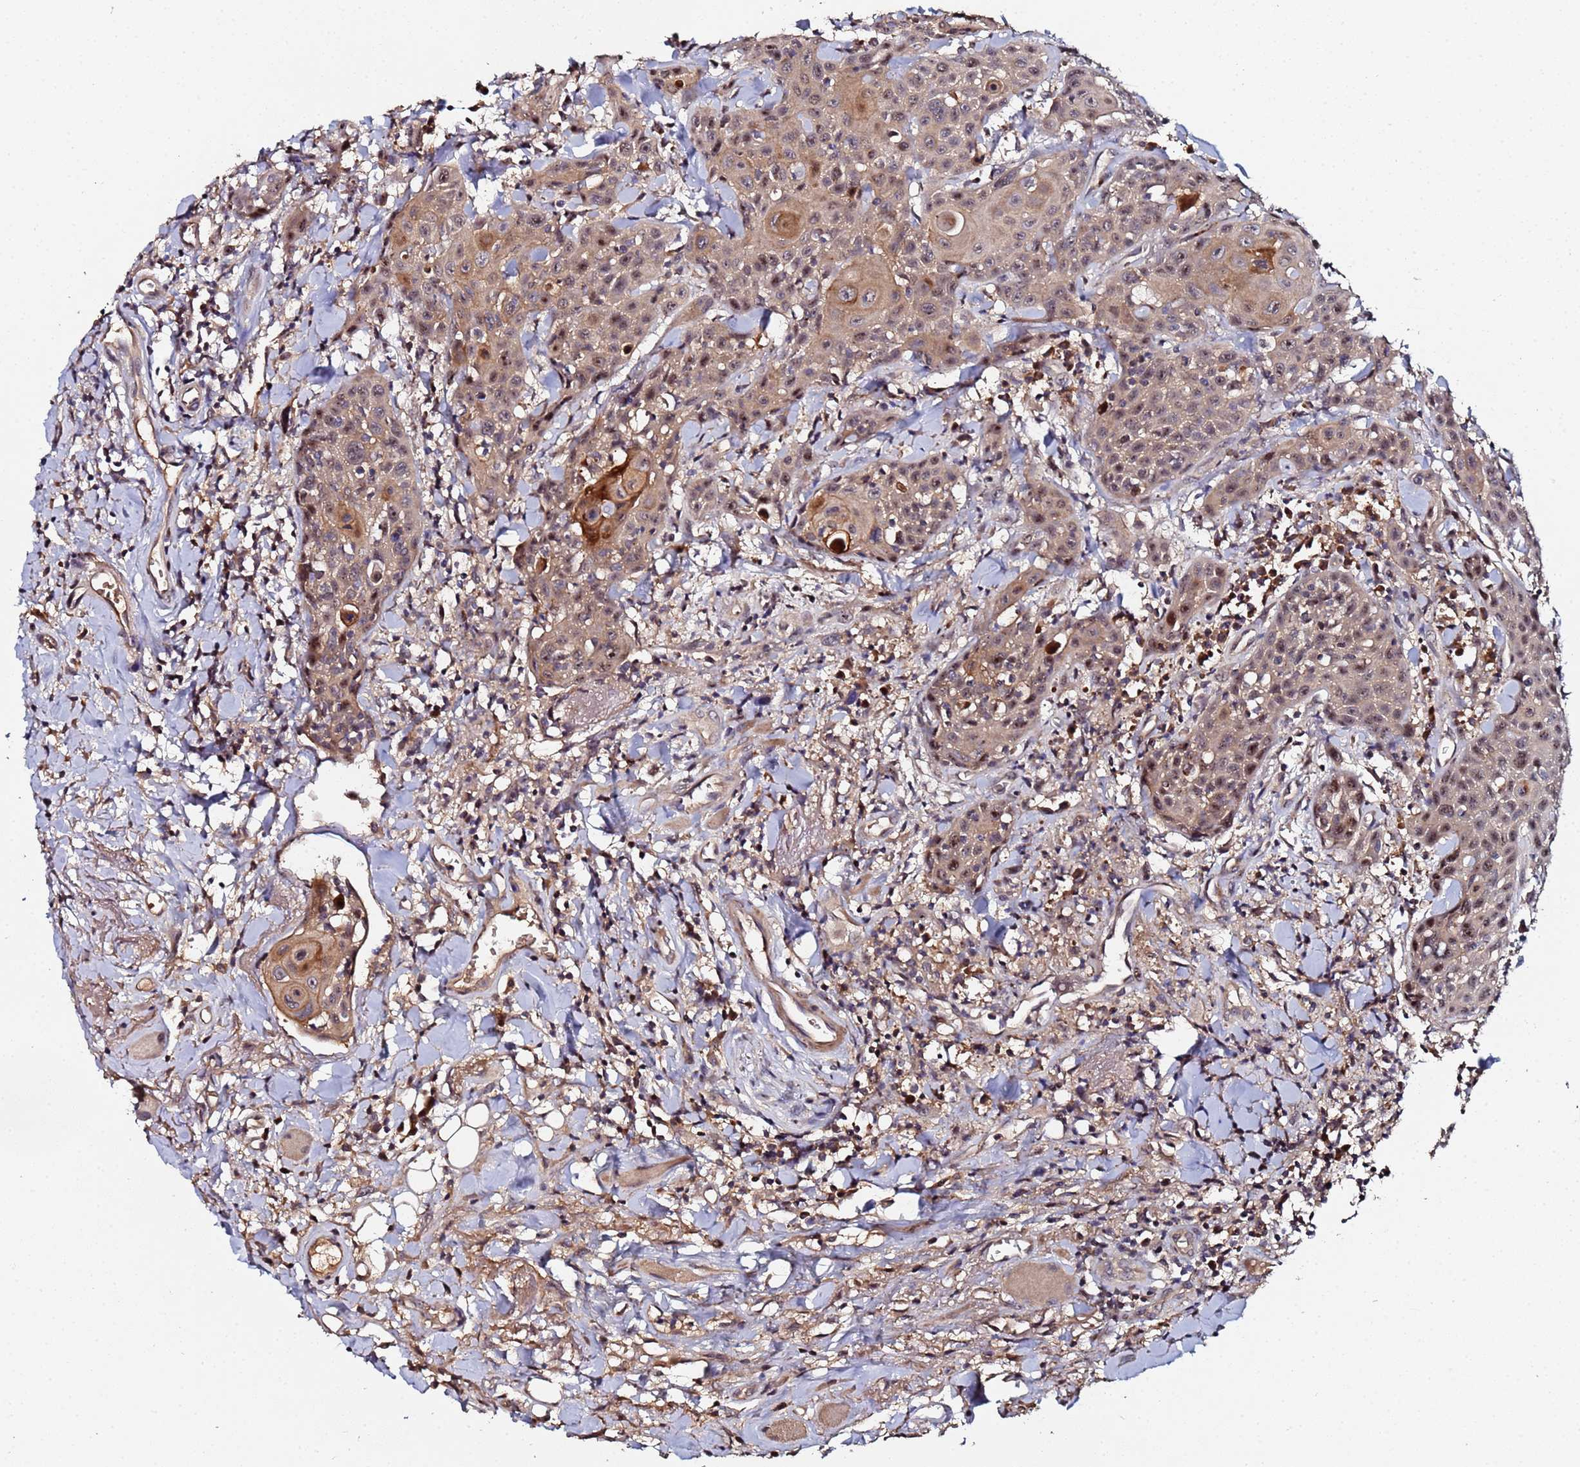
{"staining": {"intensity": "moderate", "quantity": ">75%", "location": "cytoplasmic/membranous,nuclear"}, "tissue": "head and neck cancer", "cell_type": "Tumor cells", "image_type": "cancer", "snomed": [{"axis": "morphology", "description": "Squamous cell carcinoma, NOS"}, {"axis": "topography", "description": "Oral tissue"}, {"axis": "topography", "description": "Head-Neck"}], "caption": "This micrograph reveals squamous cell carcinoma (head and neck) stained with IHC to label a protein in brown. The cytoplasmic/membranous and nuclear of tumor cells show moderate positivity for the protein. Nuclei are counter-stained blue.", "gene": "OSER1", "patient": {"sex": "female", "age": 82}}